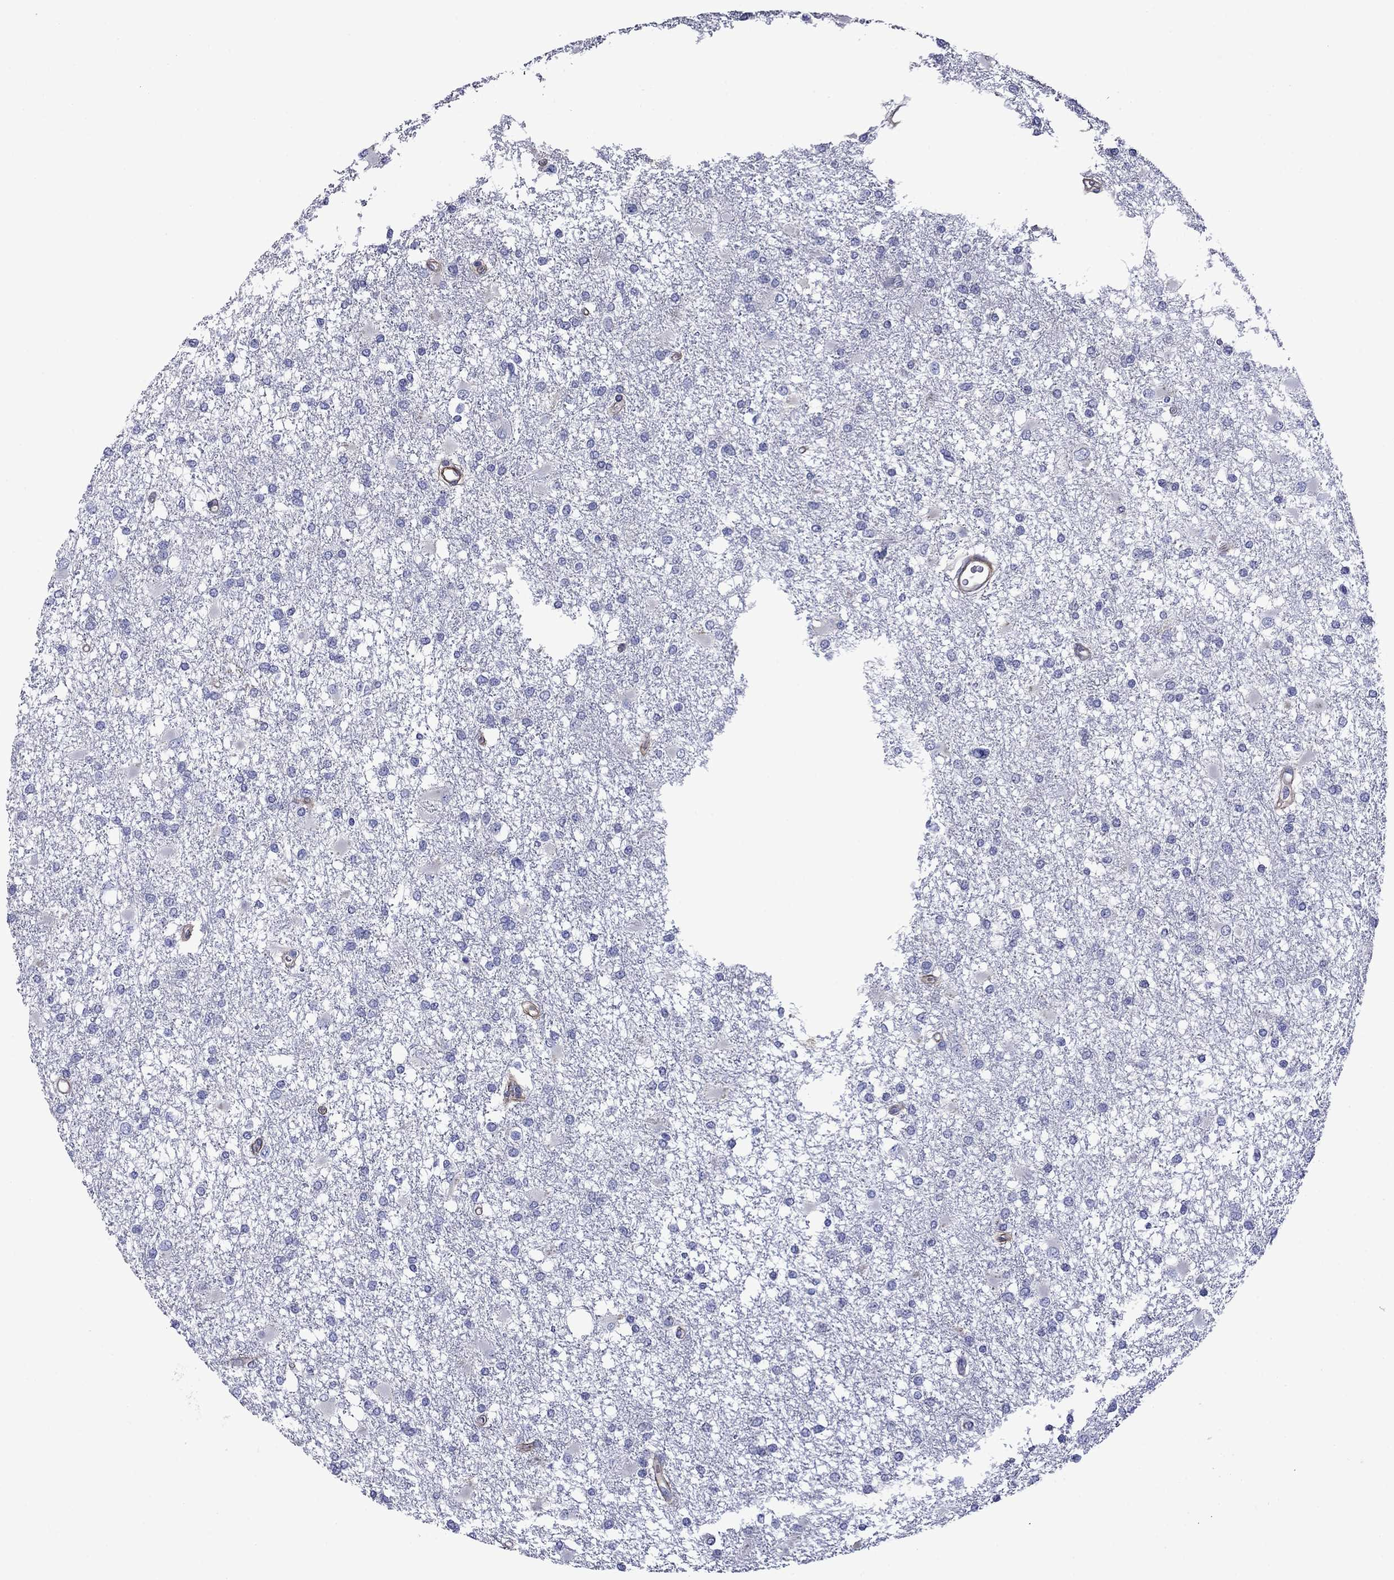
{"staining": {"intensity": "negative", "quantity": "none", "location": "none"}, "tissue": "glioma", "cell_type": "Tumor cells", "image_type": "cancer", "snomed": [{"axis": "morphology", "description": "Glioma, malignant, High grade"}, {"axis": "topography", "description": "Cerebral cortex"}], "caption": "Immunohistochemistry (IHC) of high-grade glioma (malignant) exhibits no positivity in tumor cells. The staining was performed using DAB to visualize the protein expression in brown, while the nuclei were stained in blue with hematoxylin (Magnification: 20x).", "gene": "HSPG2", "patient": {"sex": "male", "age": 79}}